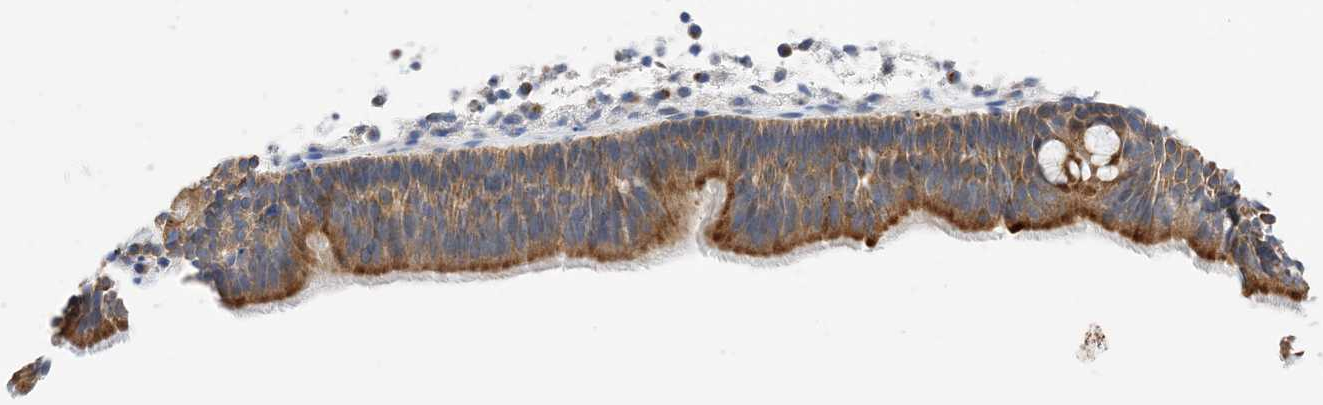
{"staining": {"intensity": "moderate", "quantity": ">75%", "location": "cytoplasmic/membranous"}, "tissue": "nasopharynx", "cell_type": "Respiratory epithelial cells", "image_type": "normal", "snomed": [{"axis": "morphology", "description": "Normal tissue, NOS"}, {"axis": "morphology", "description": "Inflammation, NOS"}, {"axis": "morphology", "description": "Malignant melanoma, Metastatic site"}, {"axis": "topography", "description": "Nasopharynx"}], "caption": "The histopathology image shows a brown stain indicating the presence of a protein in the cytoplasmic/membranous of respiratory epithelial cells in nasopharynx. (IHC, brightfield microscopy, high magnification).", "gene": "PLK4", "patient": {"sex": "male", "age": 70}}